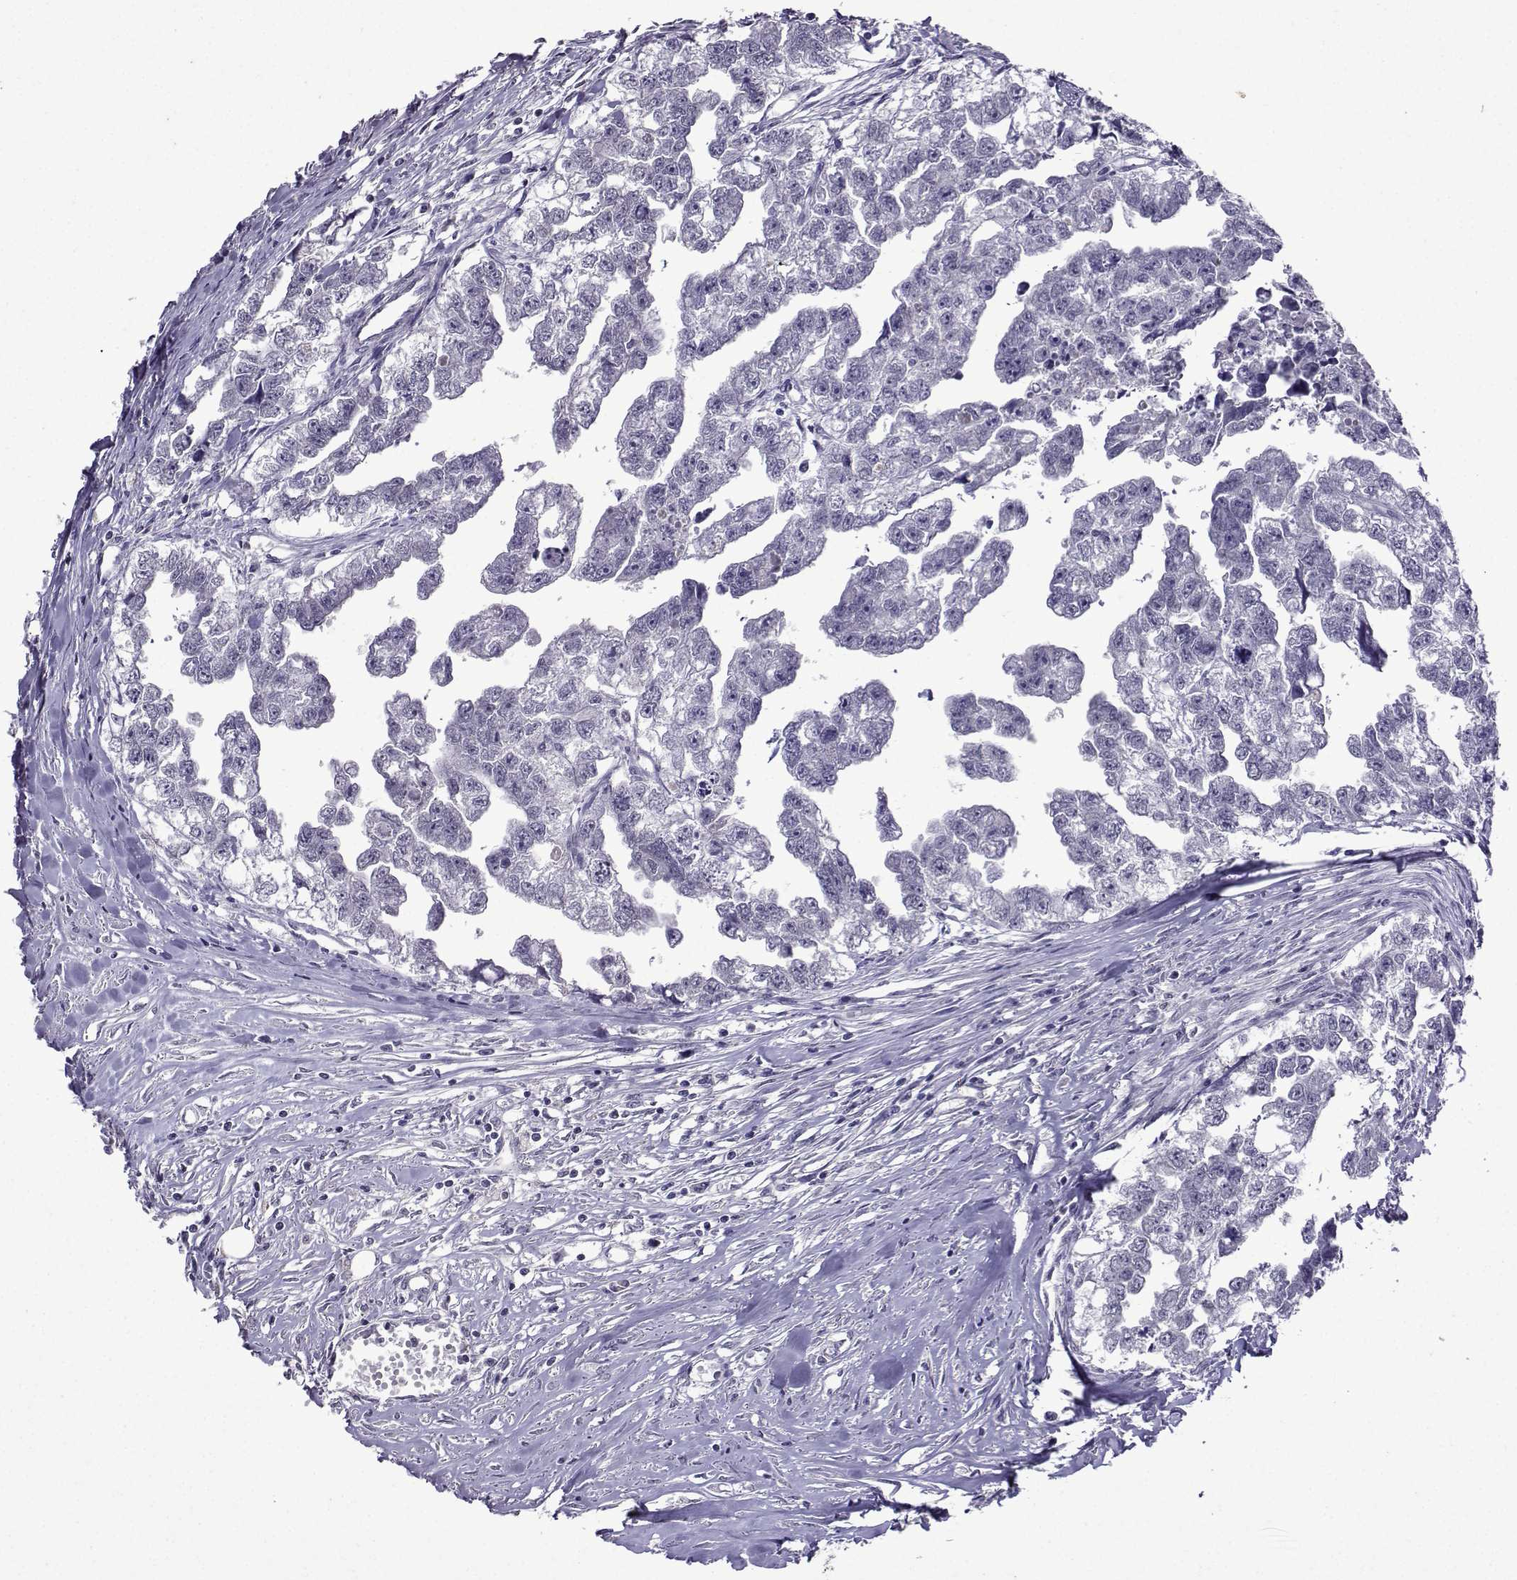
{"staining": {"intensity": "negative", "quantity": "none", "location": "none"}, "tissue": "testis cancer", "cell_type": "Tumor cells", "image_type": "cancer", "snomed": [{"axis": "morphology", "description": "Carcinoma, Embryonal, NOS"}, {"axis": "morphology", "description": "Teratoma, malignant, NOS"}, {"axis": "topography", "description": "Testis"}], "caption": "Testis malignant teratoma was stained to show a protein in brown. There is no significant expression in tumor cells. The staining was performed using DAB (3,3'-diaminobenzidine) to visualize the protein expression in brown, while the nuclei were stained in blue with hematoxylin (Magnification: 20x).", "gene": "CCL28", "patient": {"sex": "male", "age": 44}}